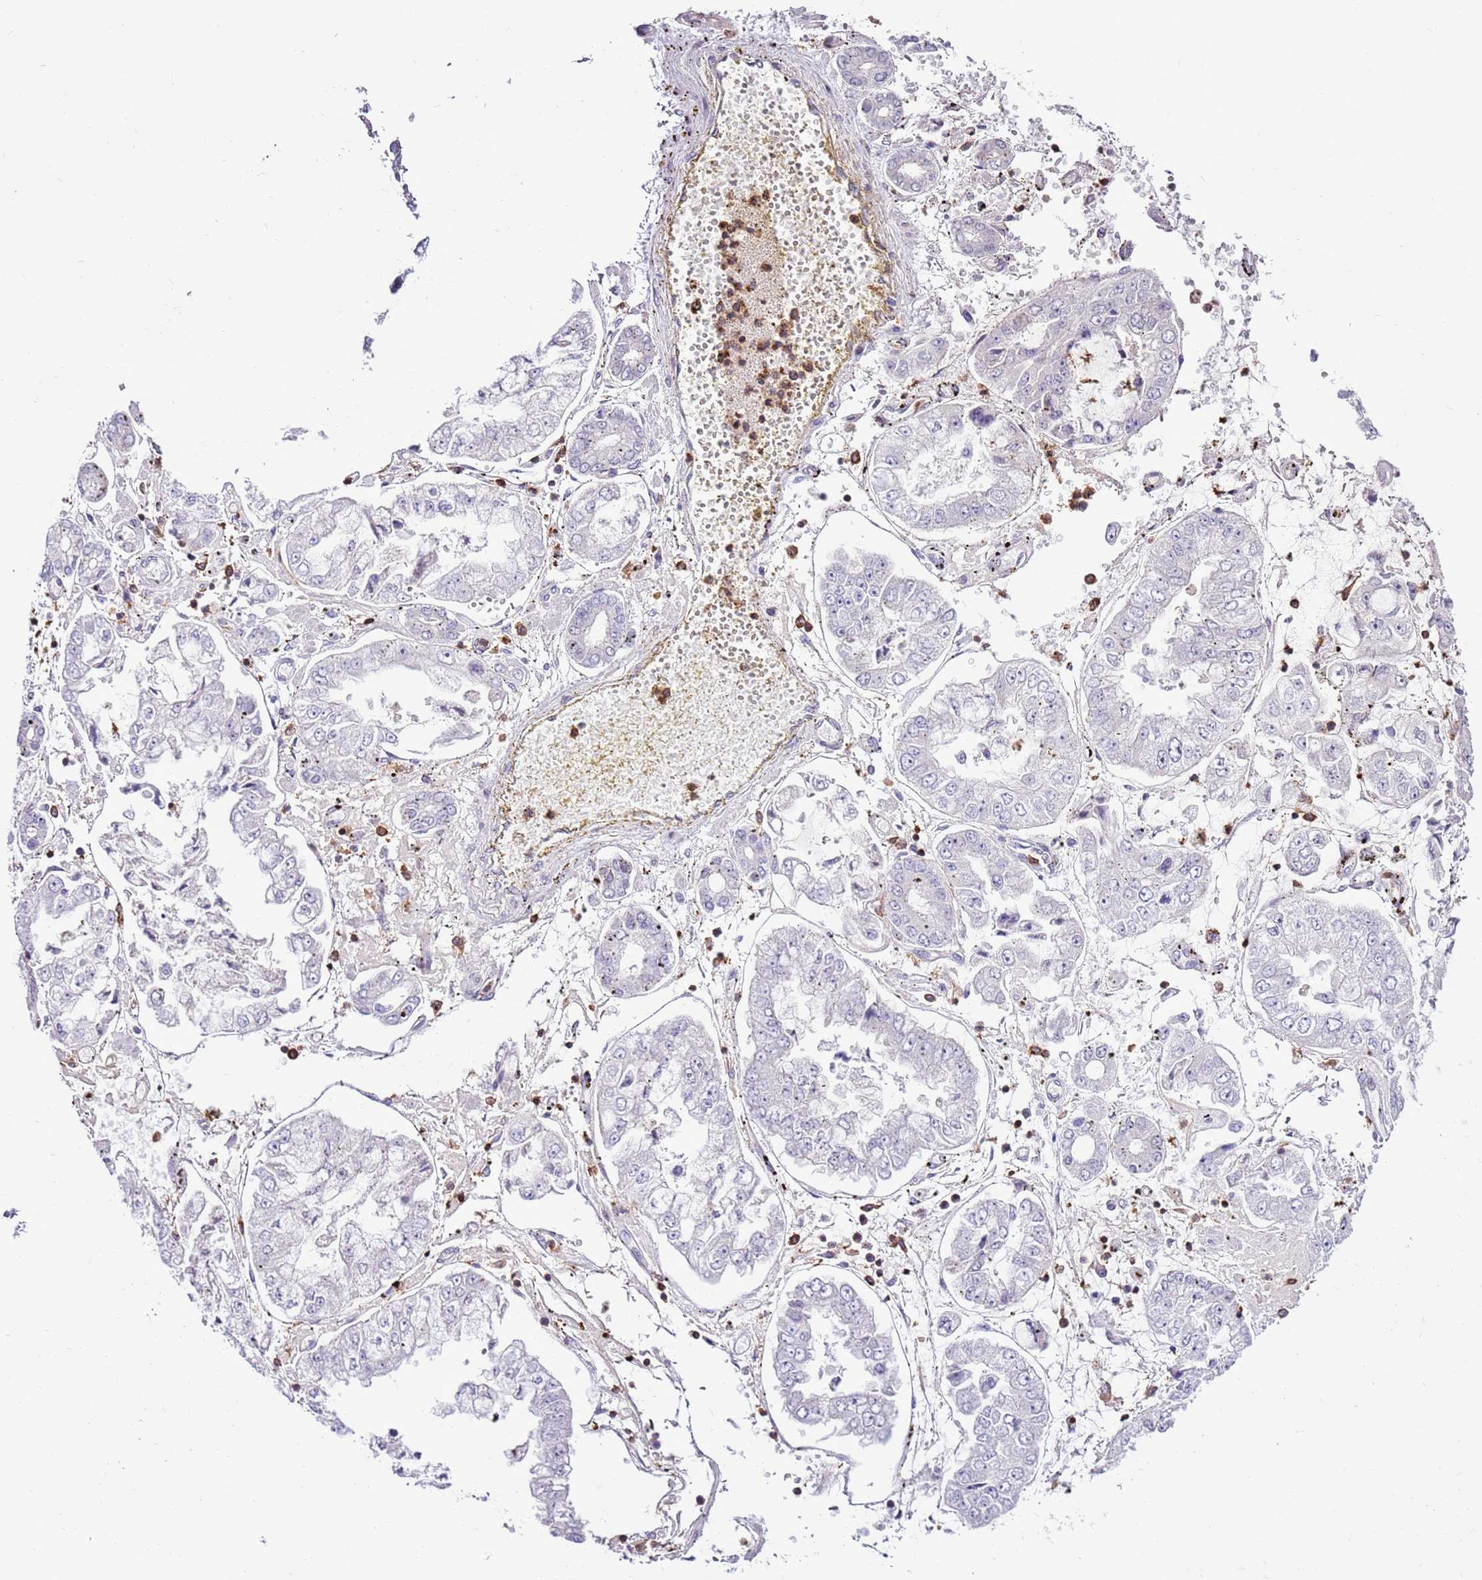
{"staining": {"intensity": "negative", "quantity": "none", "location": "none"}, "tissue": "stomach cancer", "cell_type": "Tumor cells", "image_type": "cancer", "snomed": [{"axis": "morphology", "description": "Adenocarcinoma, NOS"}, {"axis": "topography", "description": "Stomach"}], "caption": "Histopathology image shows no significant protein positivity in tumor cells of stomach cancer.", "gene": "ZSWIM1", "patient": {"sex": "male", "age": 76}}